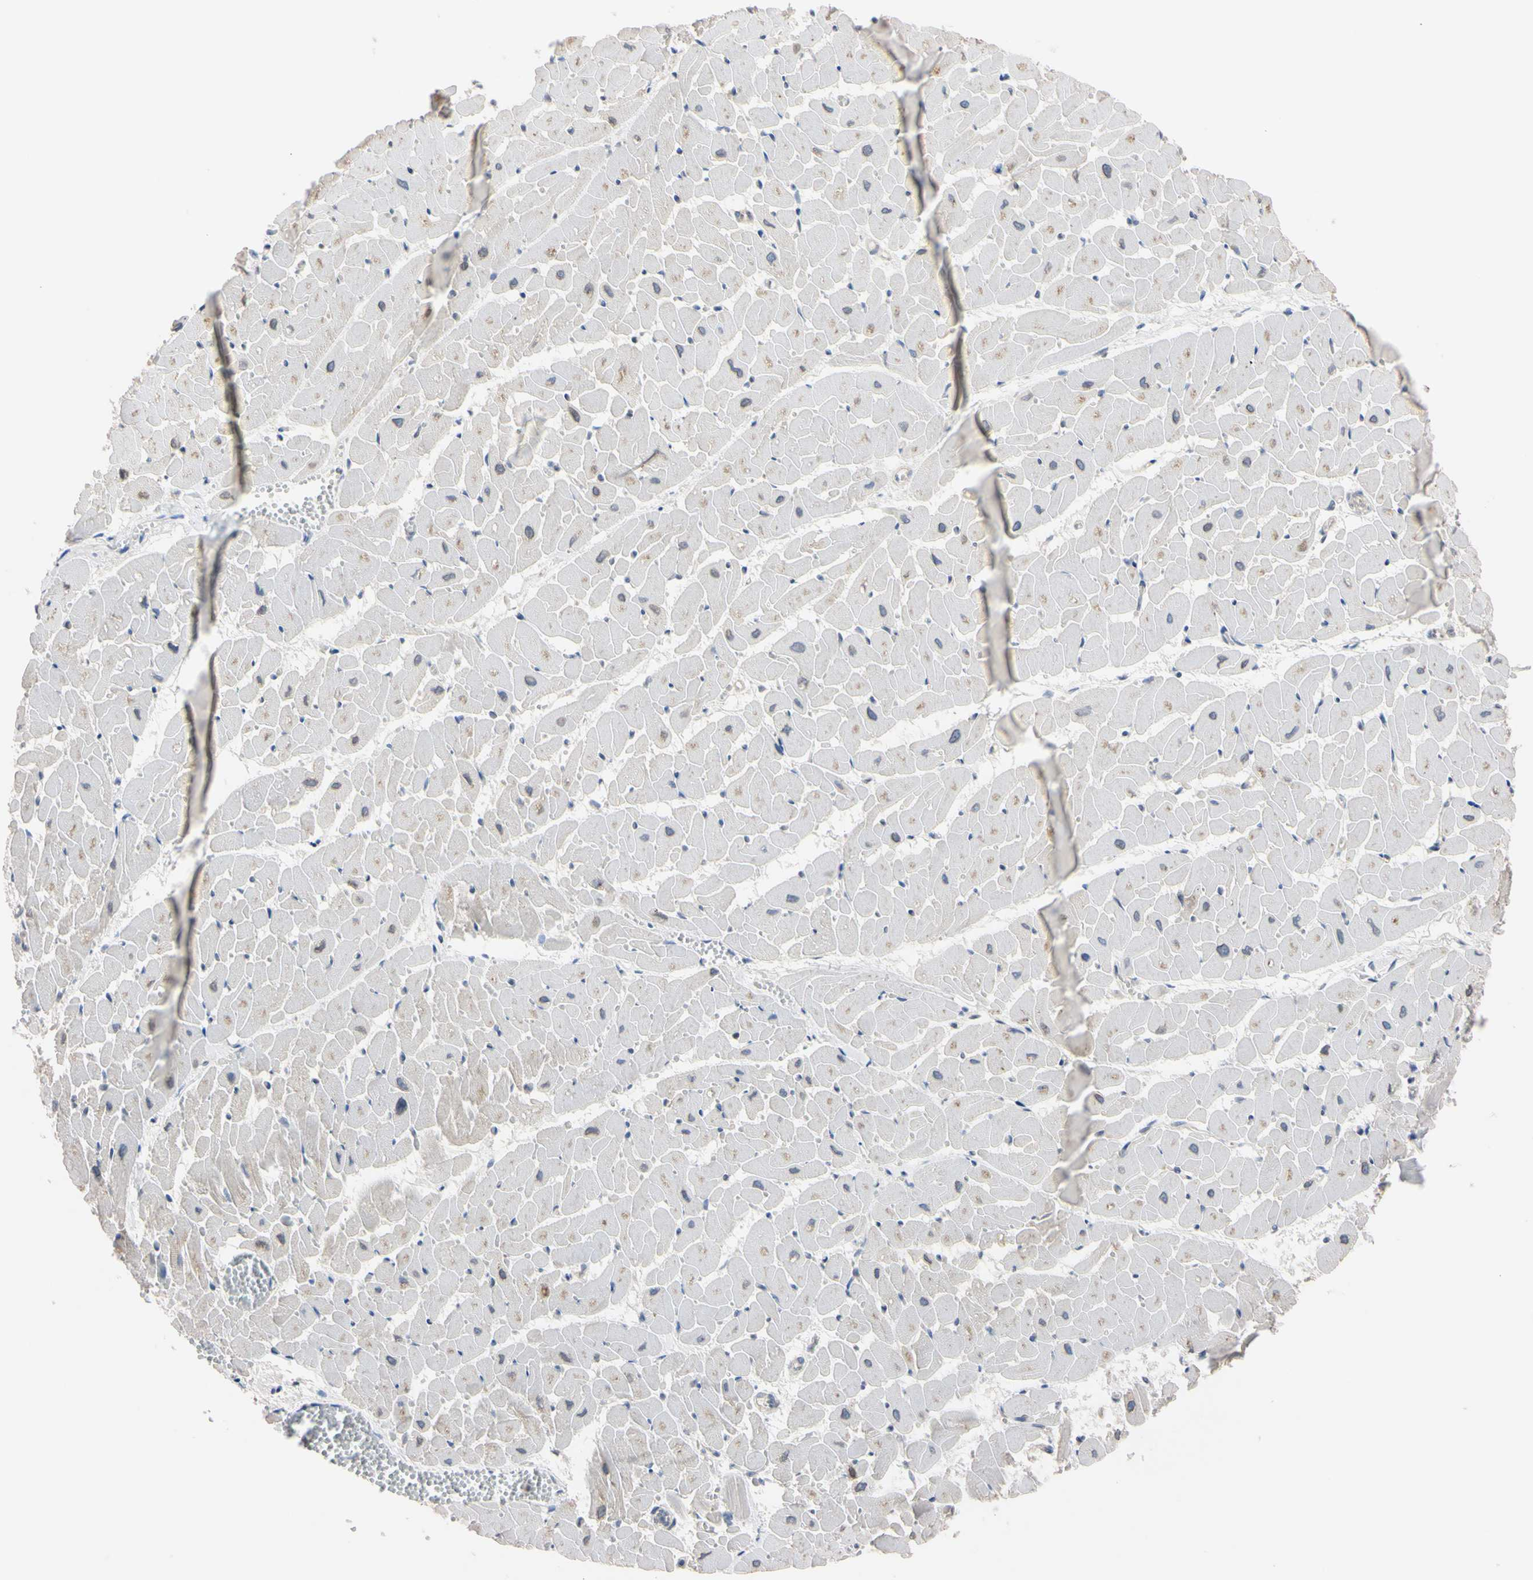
{"staining": {"intensity": "weak", "quantity": "25%-75%", "location": "cytoplasmic/membranous"}, "tissue": "heart muscle", "cell_type": "Cardiomyocytes", "image_type": "normal", "snomed": [{"axis": "morphology", "description": "Normal tissue, NOS"}, {"axis": "topography", "description": "Heart"}], "caption": "A histopathology image of human heart muscle stained for a protein reveals weak cytoplasmic/membranous brown staining in cardiomyocytes.", "gene": "UBE2I", "patient": {"sex": "female", "age": 19}}